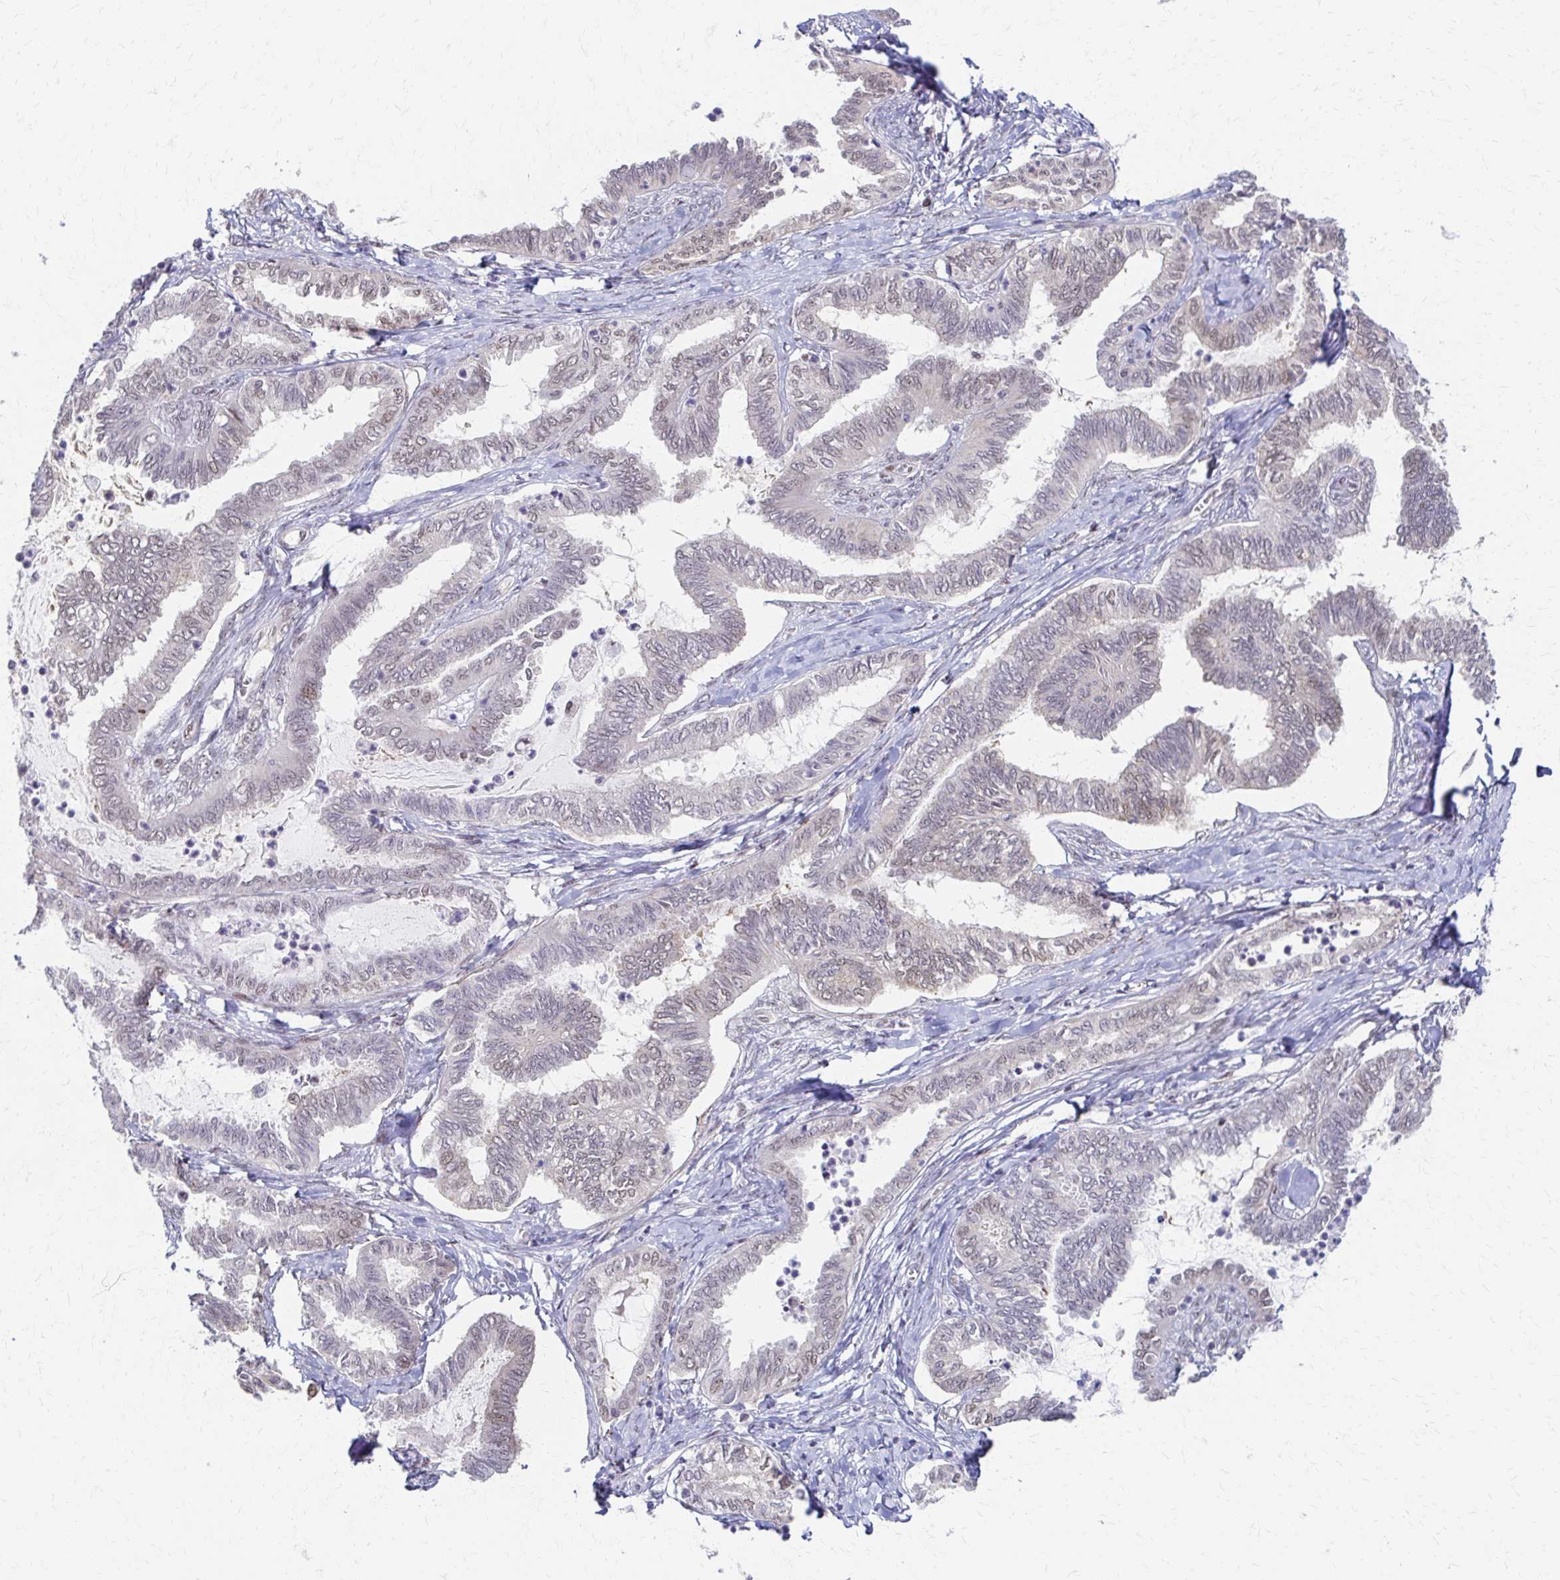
{"staining": {"intensity": "weak", "quantity": "25%-75%", "location": "nuclear"}, "tissue": "ovarian cancer", "cell_type": "Tumor cells", "image_type": "cancer", "snomed": [{"axis": "morphology", "description": "Carcinoma, endometroid"}, {"axis": "topography", "description": "Ovary"}], "caption": "Weak nuclear expression is identified in about 25%-75% of tumor cells in ovarian cancer (endometroid carcinoma).", "gene": "PSMD7", "patient": {"sex": "female", "age": 70}}